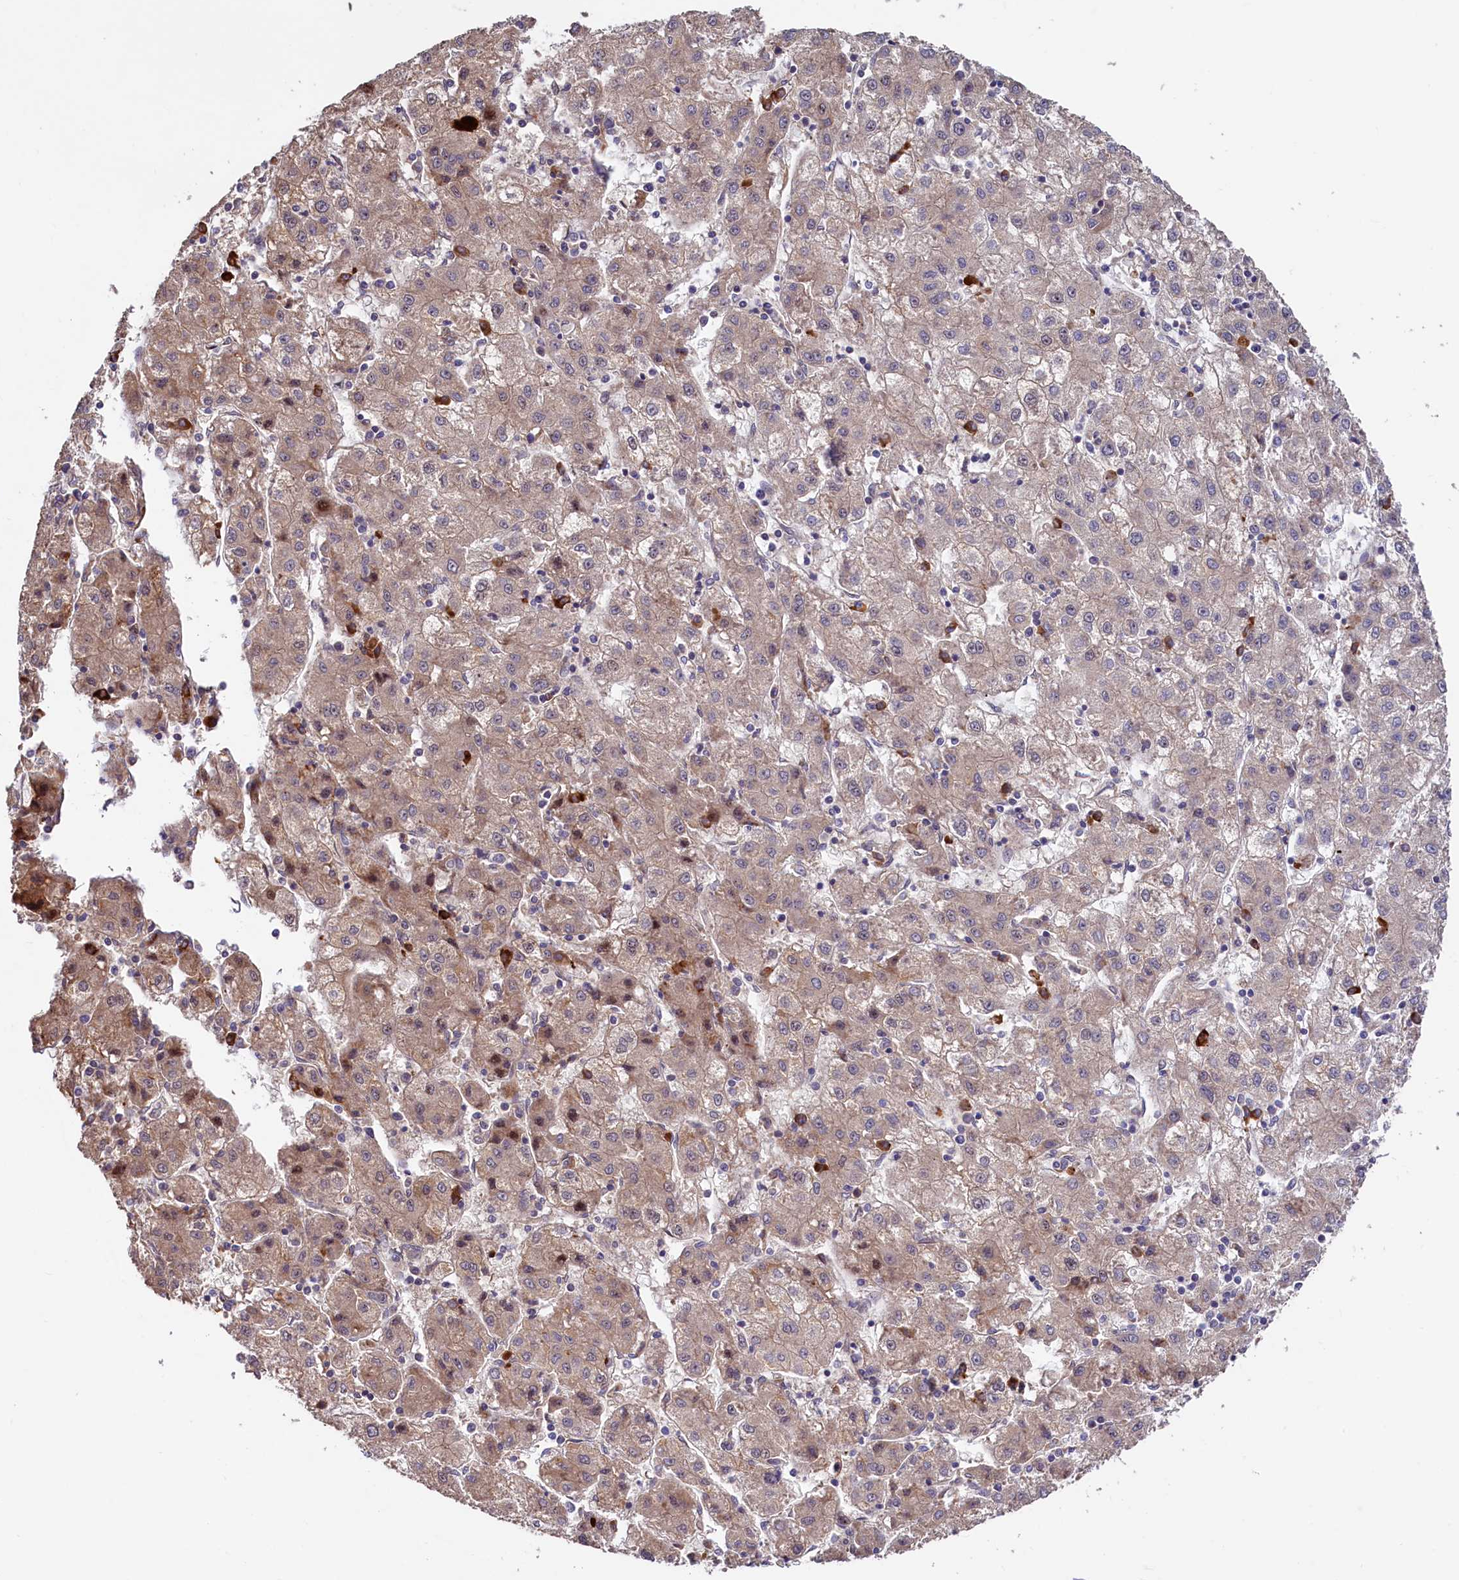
{"staining": {"intensity": "moderate", "quantity": "25%-75%", "location": "cytoplasmic/membranous"}, "tissue": "liver cancer", "cell_type": "Tumor cells", "image_type": "cancer", "snomed": [{"axis": "morphology", "description": "Carcinoma, Hepatocellular, NOS"}, {"axis": "topography", "description": "Liver"}], "caption": "Moderate cytoplasmic/membranous protein expression is appreciated in about 25%-75% of tumor cells in liver hepatocellular carcinoma.", "gene": "C5orf15", "patient": {"sex": "male", "age": 72}}